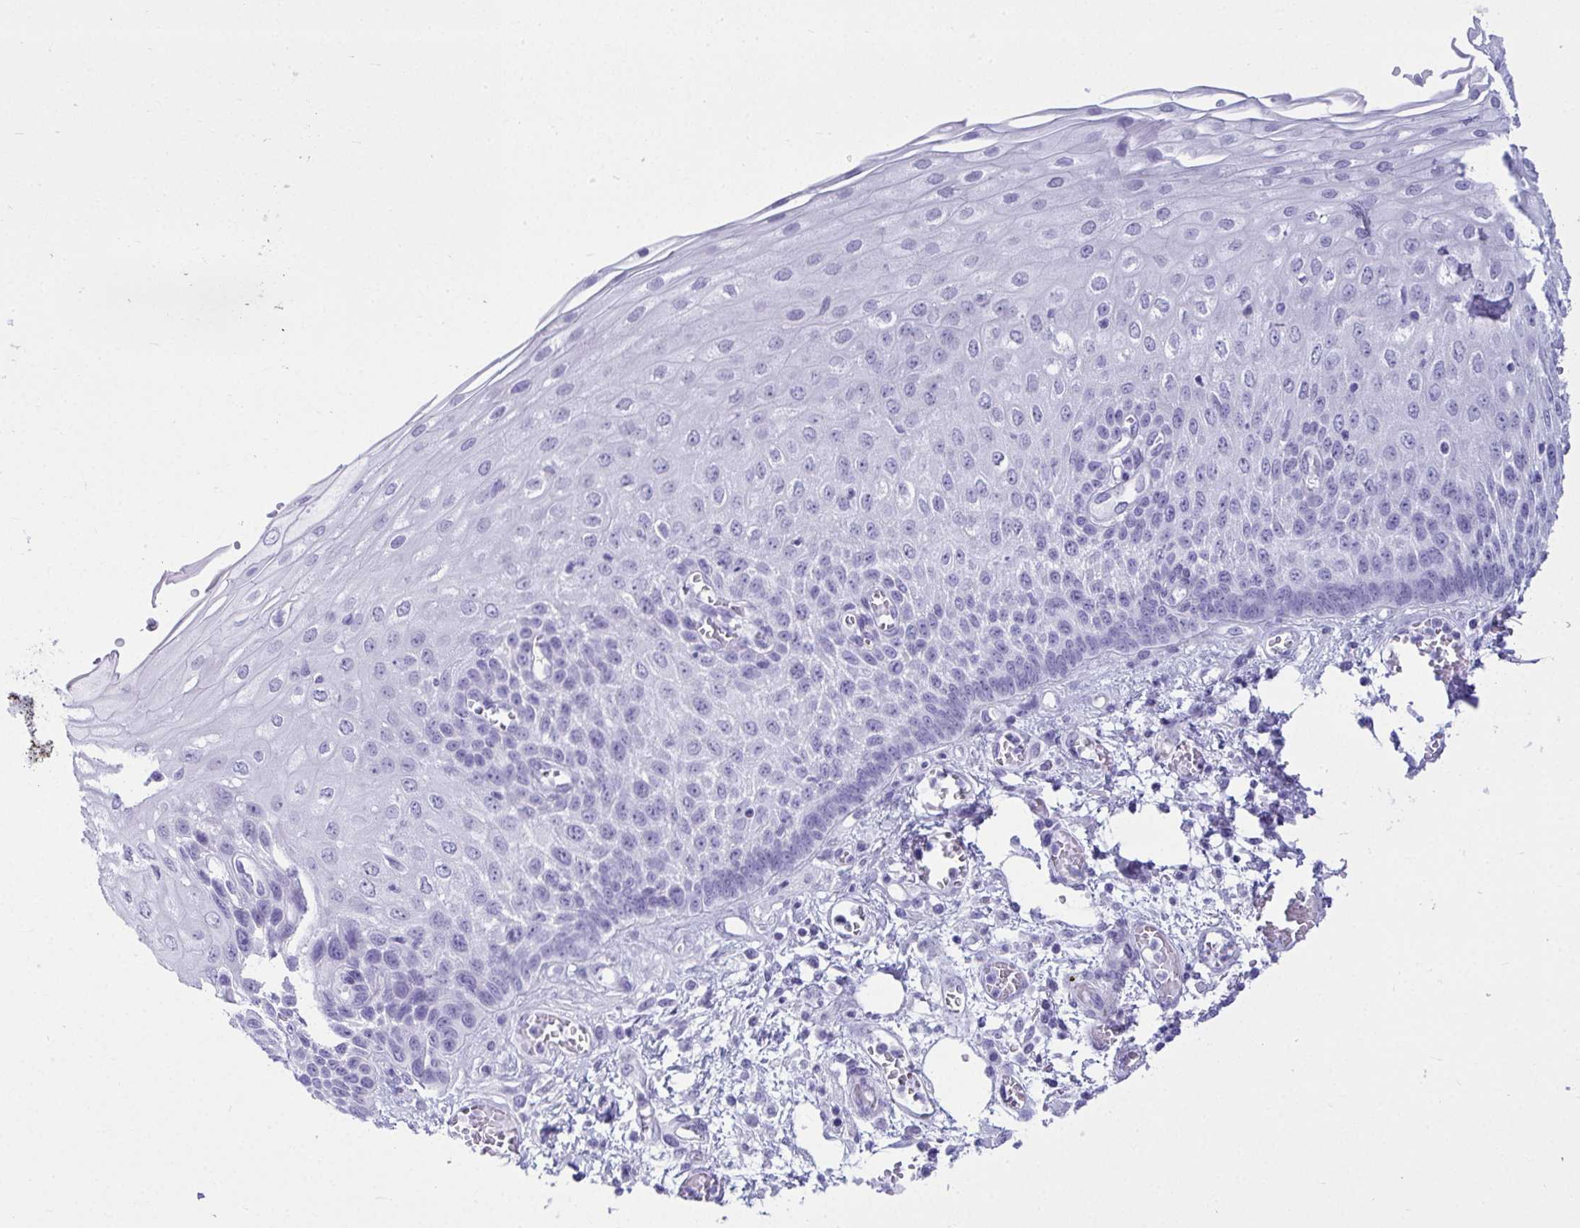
{"staining": {"intensity": "negative", "quantity": "none", "location": "none"}, "tissue": "esophagus", "cell_type": "Squamous epithelial cells", "image_type": "normal", "snomed": [{"axis": "morphology", "description": "Normal tissue, NOS"}, {"axis": "morphology", "description": "Adenocarcinoma, NOS"}, {"axis": "topography", "description": "Esophagus"}], "caption": "The photomicrograph exhibits no staining of squamous epithelial cells in benign esophagus. (Brightfield microscopy of DAB (3,3'-diaminobenzidine) immunohistochemistry (IHC) at high magnification).", "gene": "CLGN", "patient": {"sex": "male", "age": 81}}